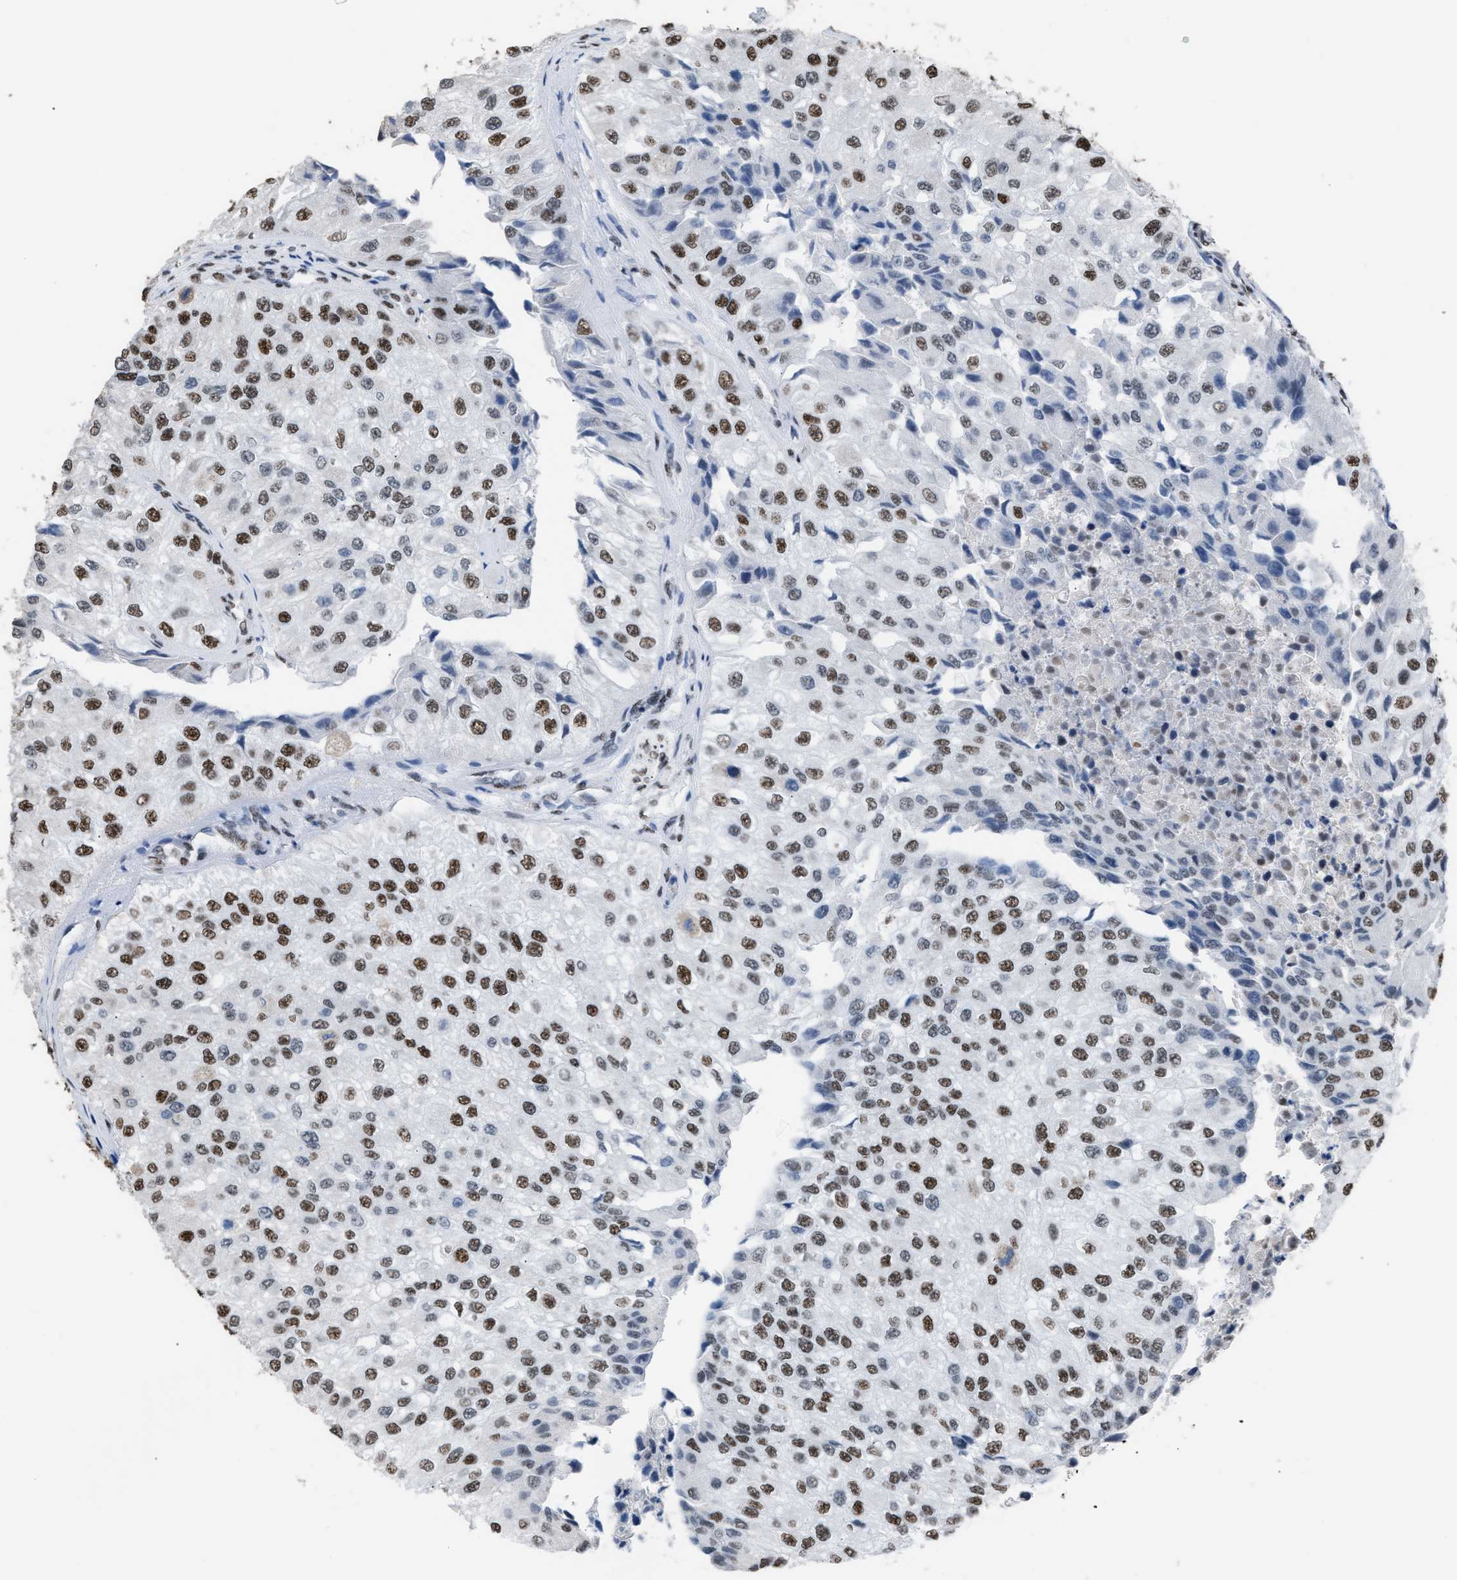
{"staining": {"intensity": "moderate", "quantity": ">75%", "location": "nuclear"}, "tissue": "urothelial cancer", "cell_type": "Tumor cells", "image_type": "cancer", "snomed": [{"axis": "morphology", "description": "Urothelial carcinoma, High grade"}, {"axis": "topography", "description": "Kidney"}, {"axis": "topography", "description": "Urinary bladder"}], "caption": "Protein expression analysis of urothelial cancer displays moderate nuclear staining in about >75% of tumor cells.", "gene": "CCAR2", "patient": {"sex": "male", "age": 77}}